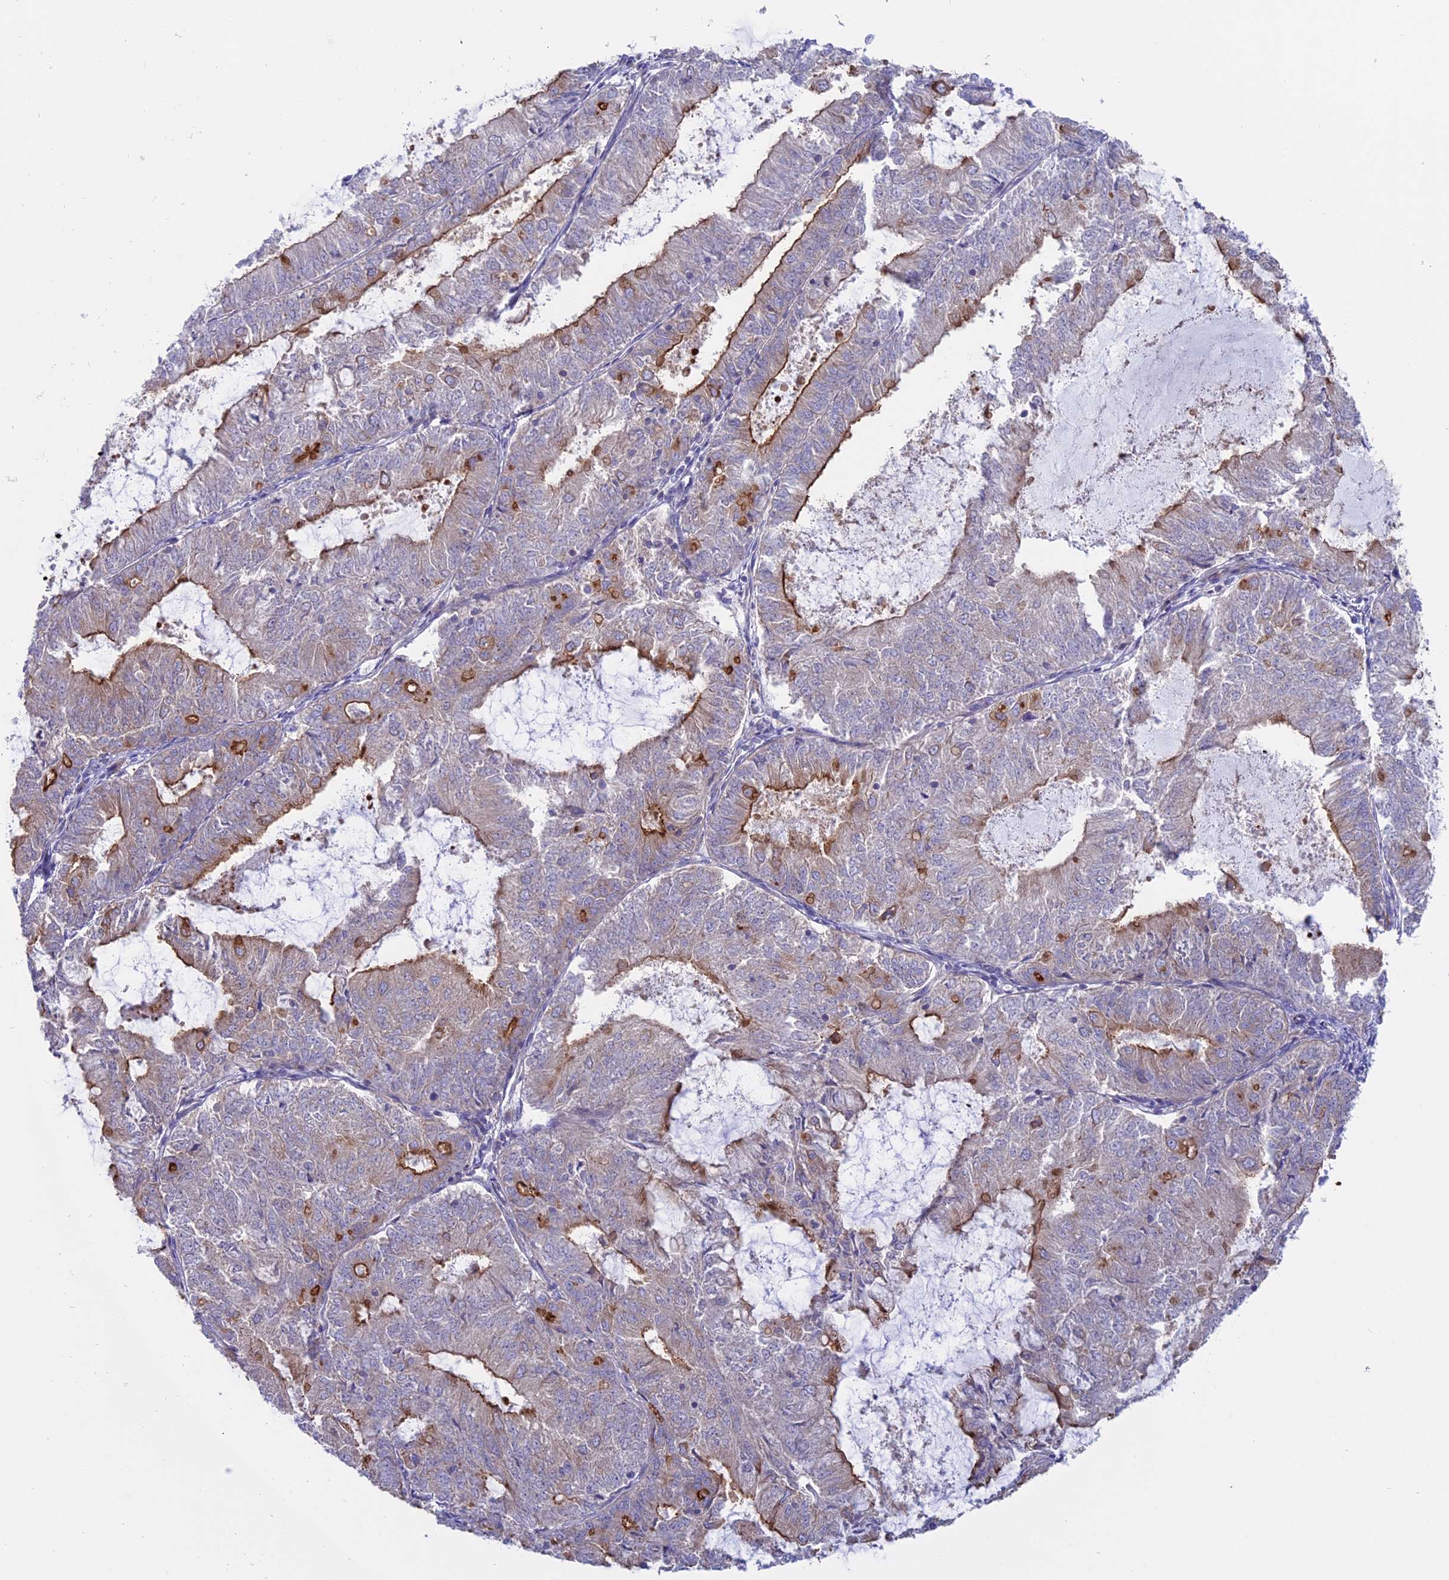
{"staining": {"intensity": "strong", "quantity": "<25%", "location": "cytoplasmic/membranous"}, "tissue": "endometrial cancer", "cell_type": "Tumor cells", "image_type": "cancer", "snomed": [{"axis": "morphology", "description": "Adenocarcinoma, NOS"}, {"axis": "topography", "description": "Endometrium"}], "caption": "Endometrial adenocarcinoma stained with a brown dye exhibits strong cytoplasmic/membranous positive positivity in approximately <25% of tumor cells.", "gene": "MYO5B", "patient": {"sex": "female", "age": 57}}